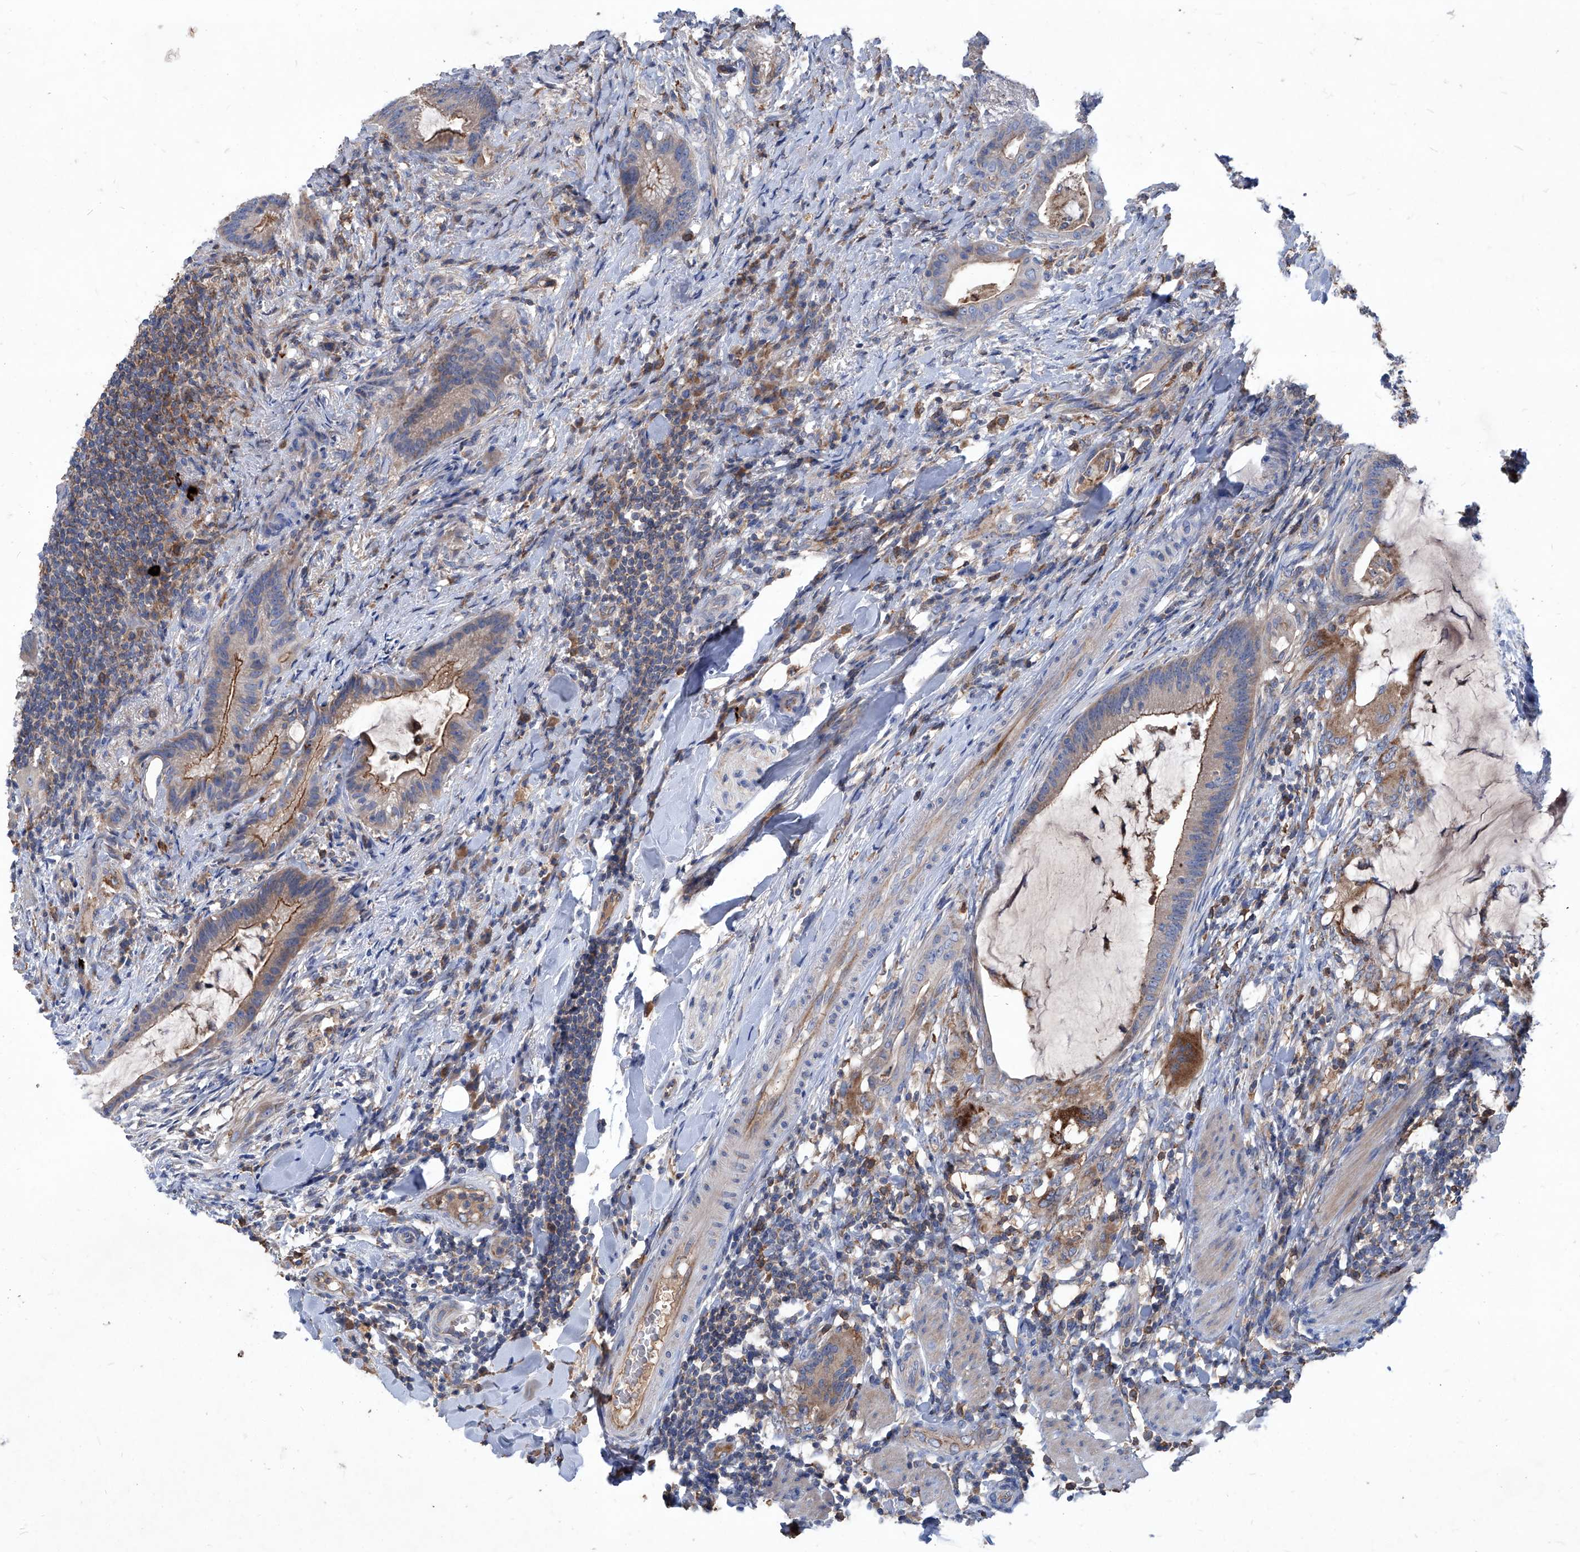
{"staining": {"intensity": "moderate", "quantity": "<25%", "location": "cytoplasmic/membranous"}, "tissue": "colorectal cancer", "cell_type": "Tumor cells", "image_type": "cancer", "snomed": [{"axis": "morphology", "description": "Adenocarcinoma, NOS"}, {"axis": "topography", "description": "Colon"}], "caption": "A micrograph of human colorectal cancer stained for a protein exhibits moderate cytoplasmic/membranous brown staining in tumor cells. The protein of interest is shown in brown color, while the nuclei are stained blue.", "gene": "EPHA8", "patient": {"sex": "female", "age": 66}}